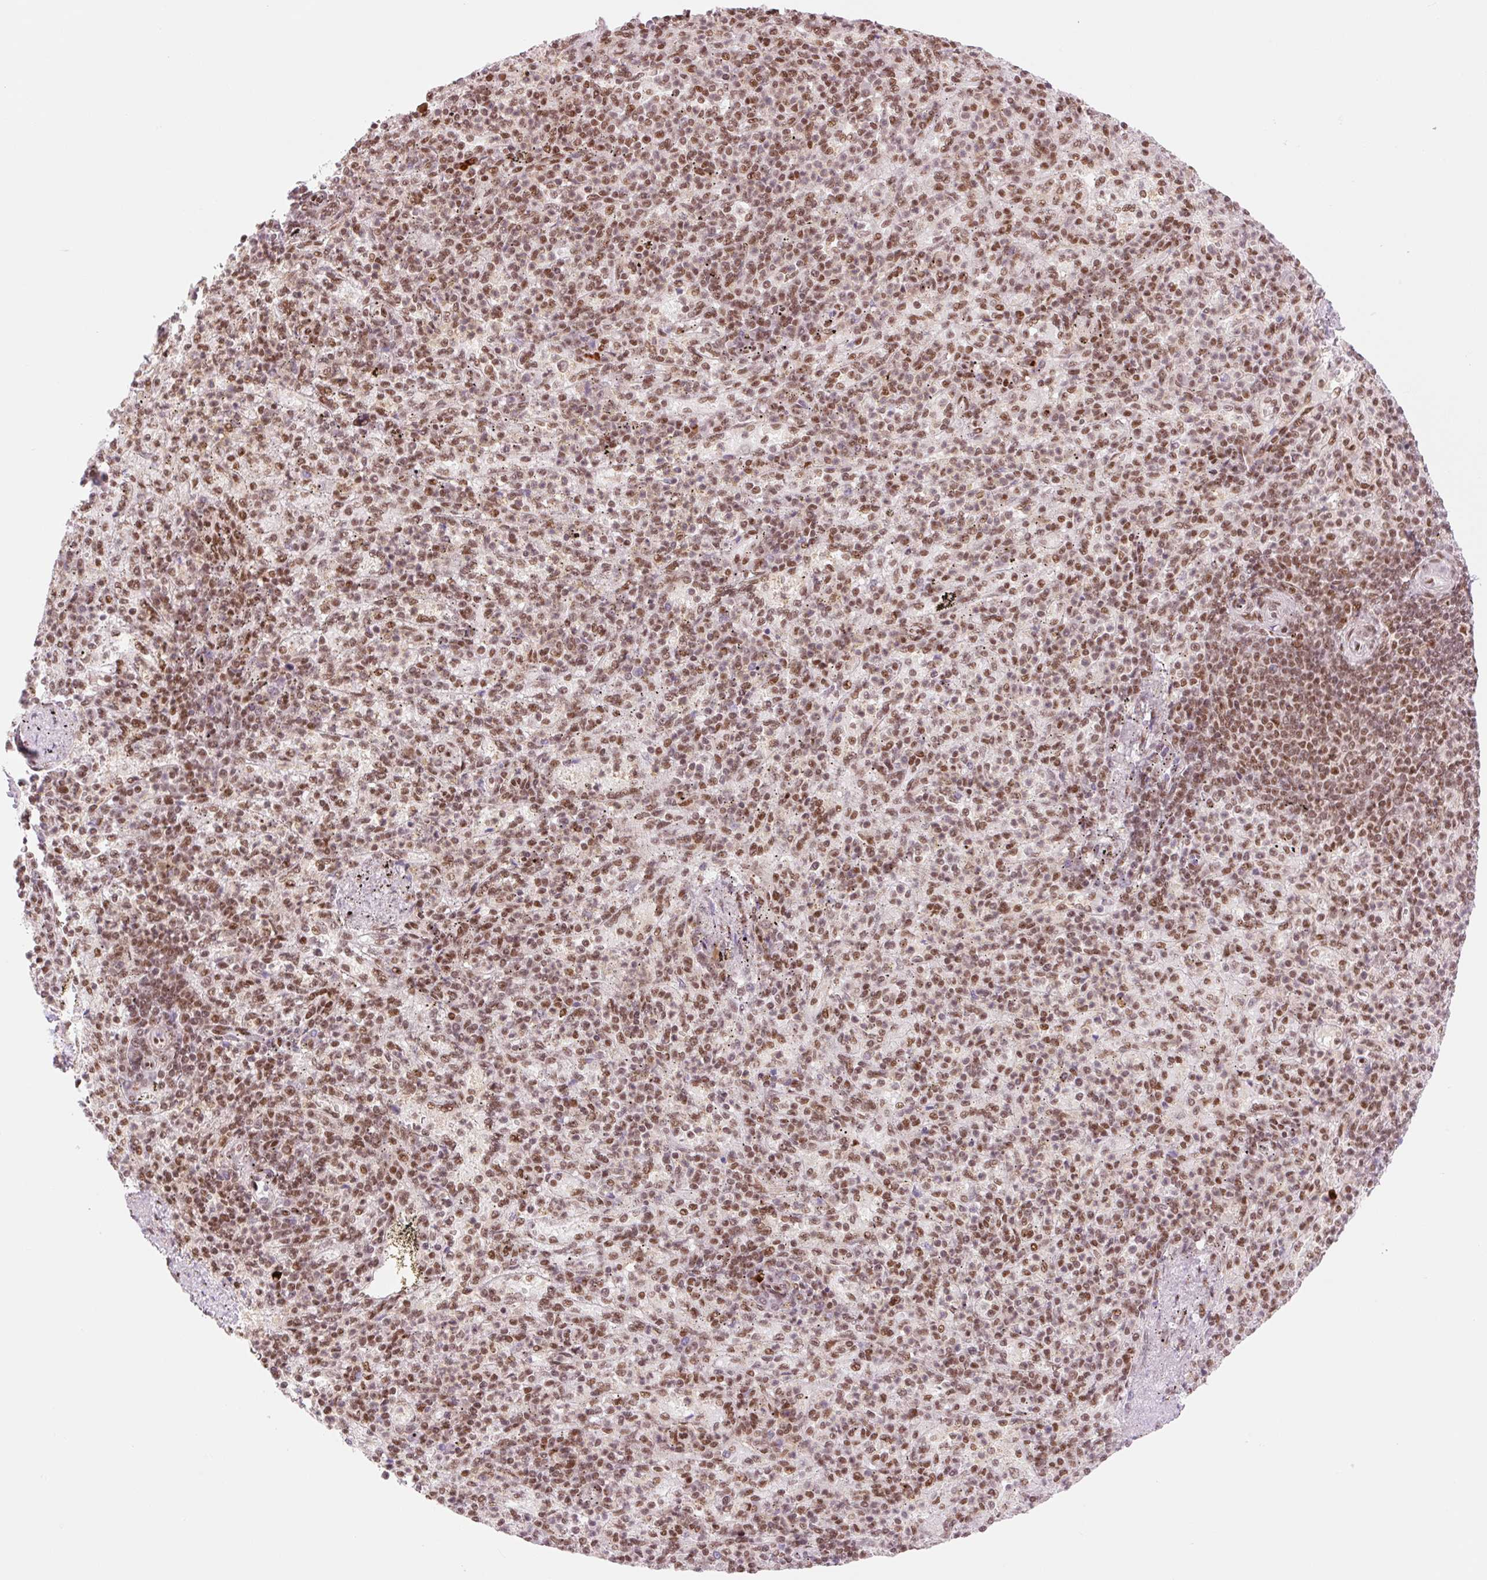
{"staining": {"intensity": "strong", "quantity": ">75%", "location": "nuclear"}, "tissue": "spleen", "cell_type": "Cells in red pulp", "image_type": "normal", "snomed": [{"axis": "morphology", "description": "Normal tissue, NOS"}, {"axis": "topography", "description": "Spleen"}], "caption": "Immunohistochemistry of unremarkable human spleen exhibits high levels of strong nuclear expression in about >75% of cells in red pulp.", "gene": "PRDM11", "patient": {"sex": "female", "age": 74}}